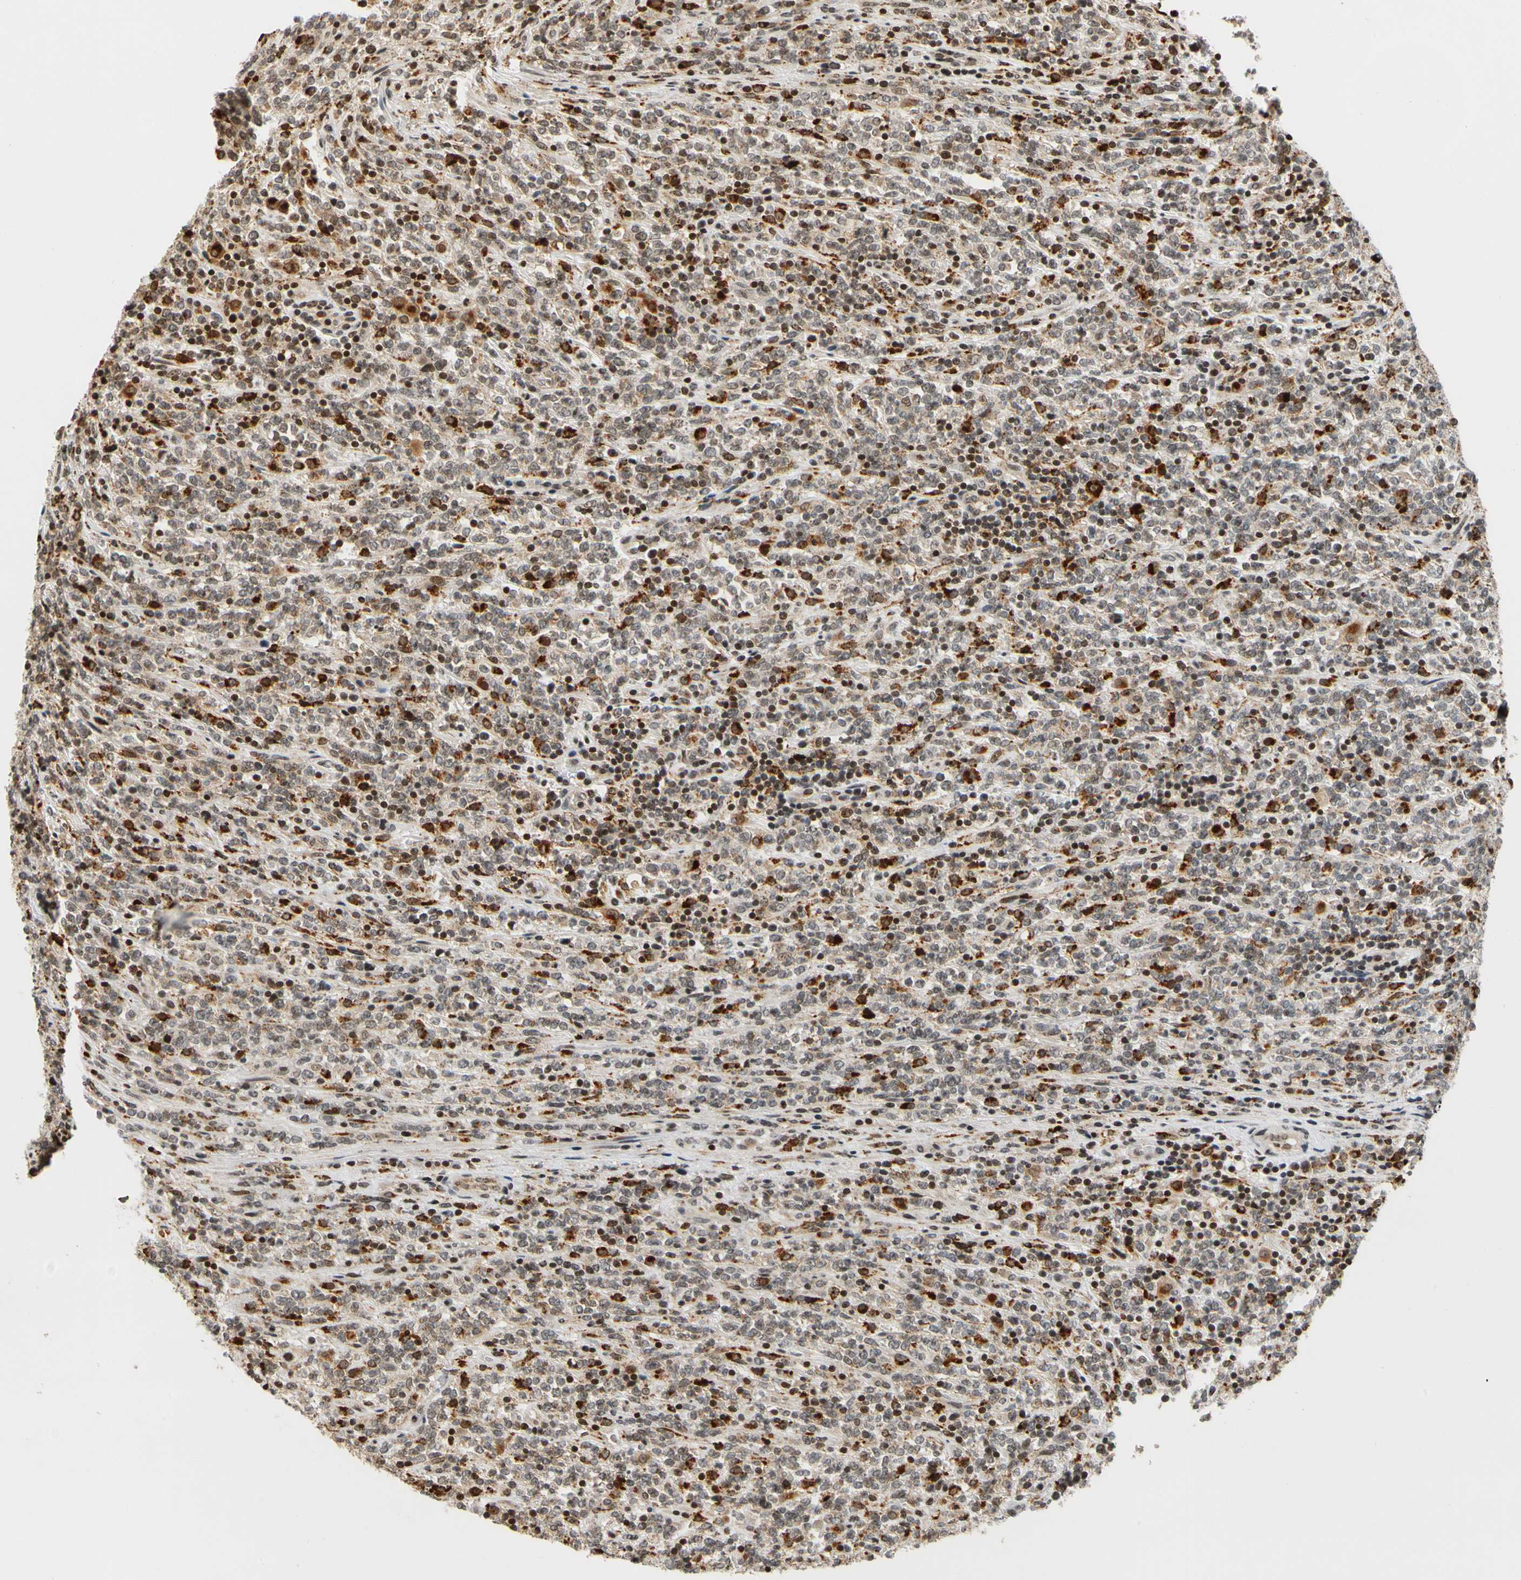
{"staining": {"intensity": "weak", "quantity": "25%-75%", "location": "cytoplasmic/membranous,nuclear"}, "tissue": "lymphoma", "cell_type": "Tumor cells", "image_type": "cancer", "snomed": [{"axis": "morphology", "description": "Malignant lymphoma, non-Hodgkin's type, High grade"}, {"axis": "topography", "description": "Soft tissue"}], "caption": "A low amount of weak cytoplasmic/membranous and nuclear staining is appreciated in approximately 25%-75% of tumor cells in lymphoma tissue.", "gene": "CDK7", "patient": {"sex": "male", "age": 18}}